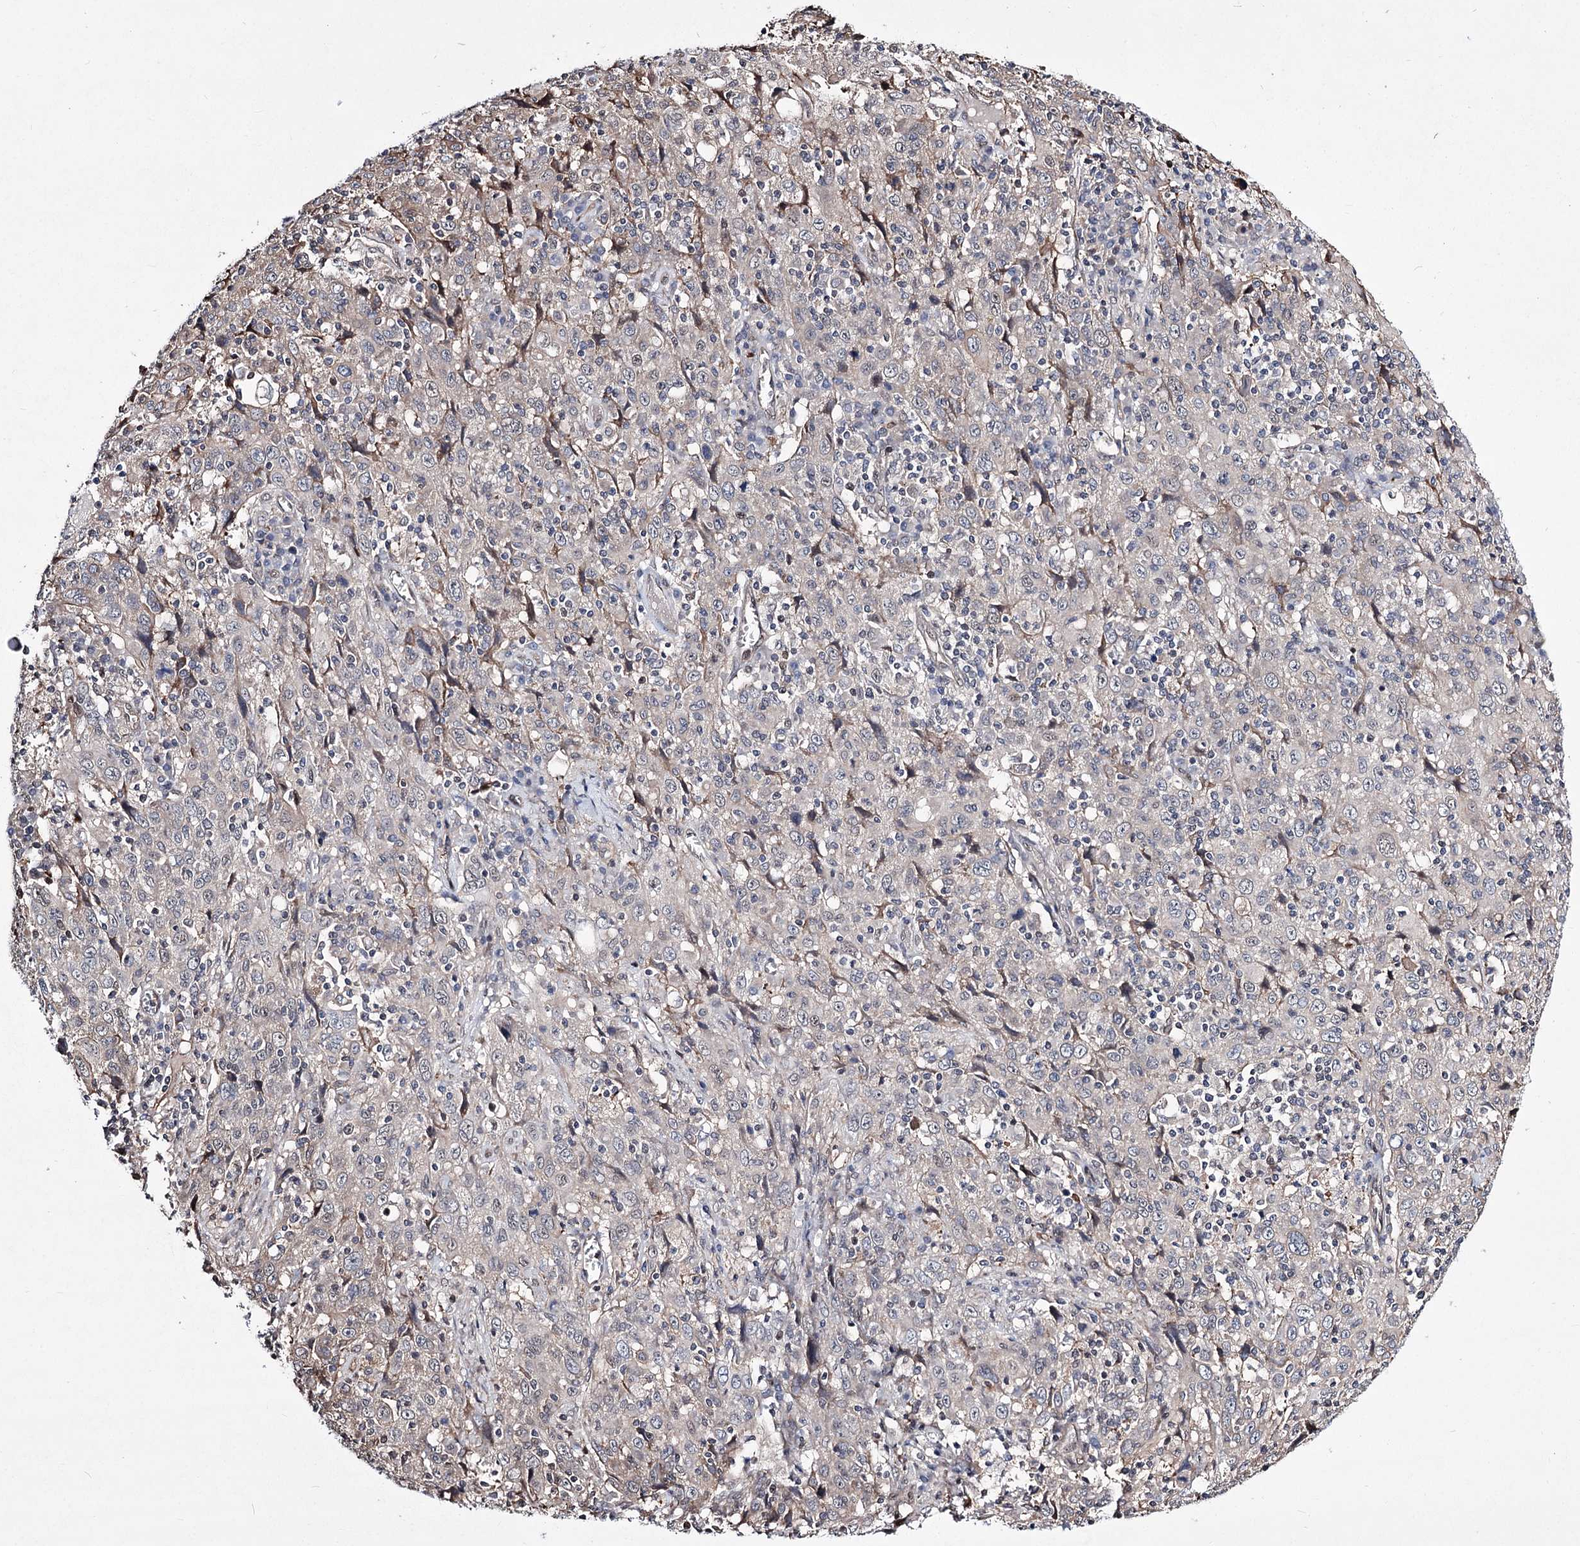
{"staining": {"intensity": "weak", "quantity": "25%-75%", "location": "cytoplasmic/membranous"}, "tissue": "cervical cancer", "cell_type": "Tumor cells", "image_type": "cancer", "snomed": [{"axis": "morphology", "description": "Squamous cell carcinoma, NOS"}, {"axis": "topography", "description": "Cervix"}], "caption": "IHC of cervical cancer exhibits low levels of weak cytoplasmic/membranous expression in approximately 25%-75% of tumor cells.", "gene": "CHMP7", "patient": {"sex": "female", "age": 46}}